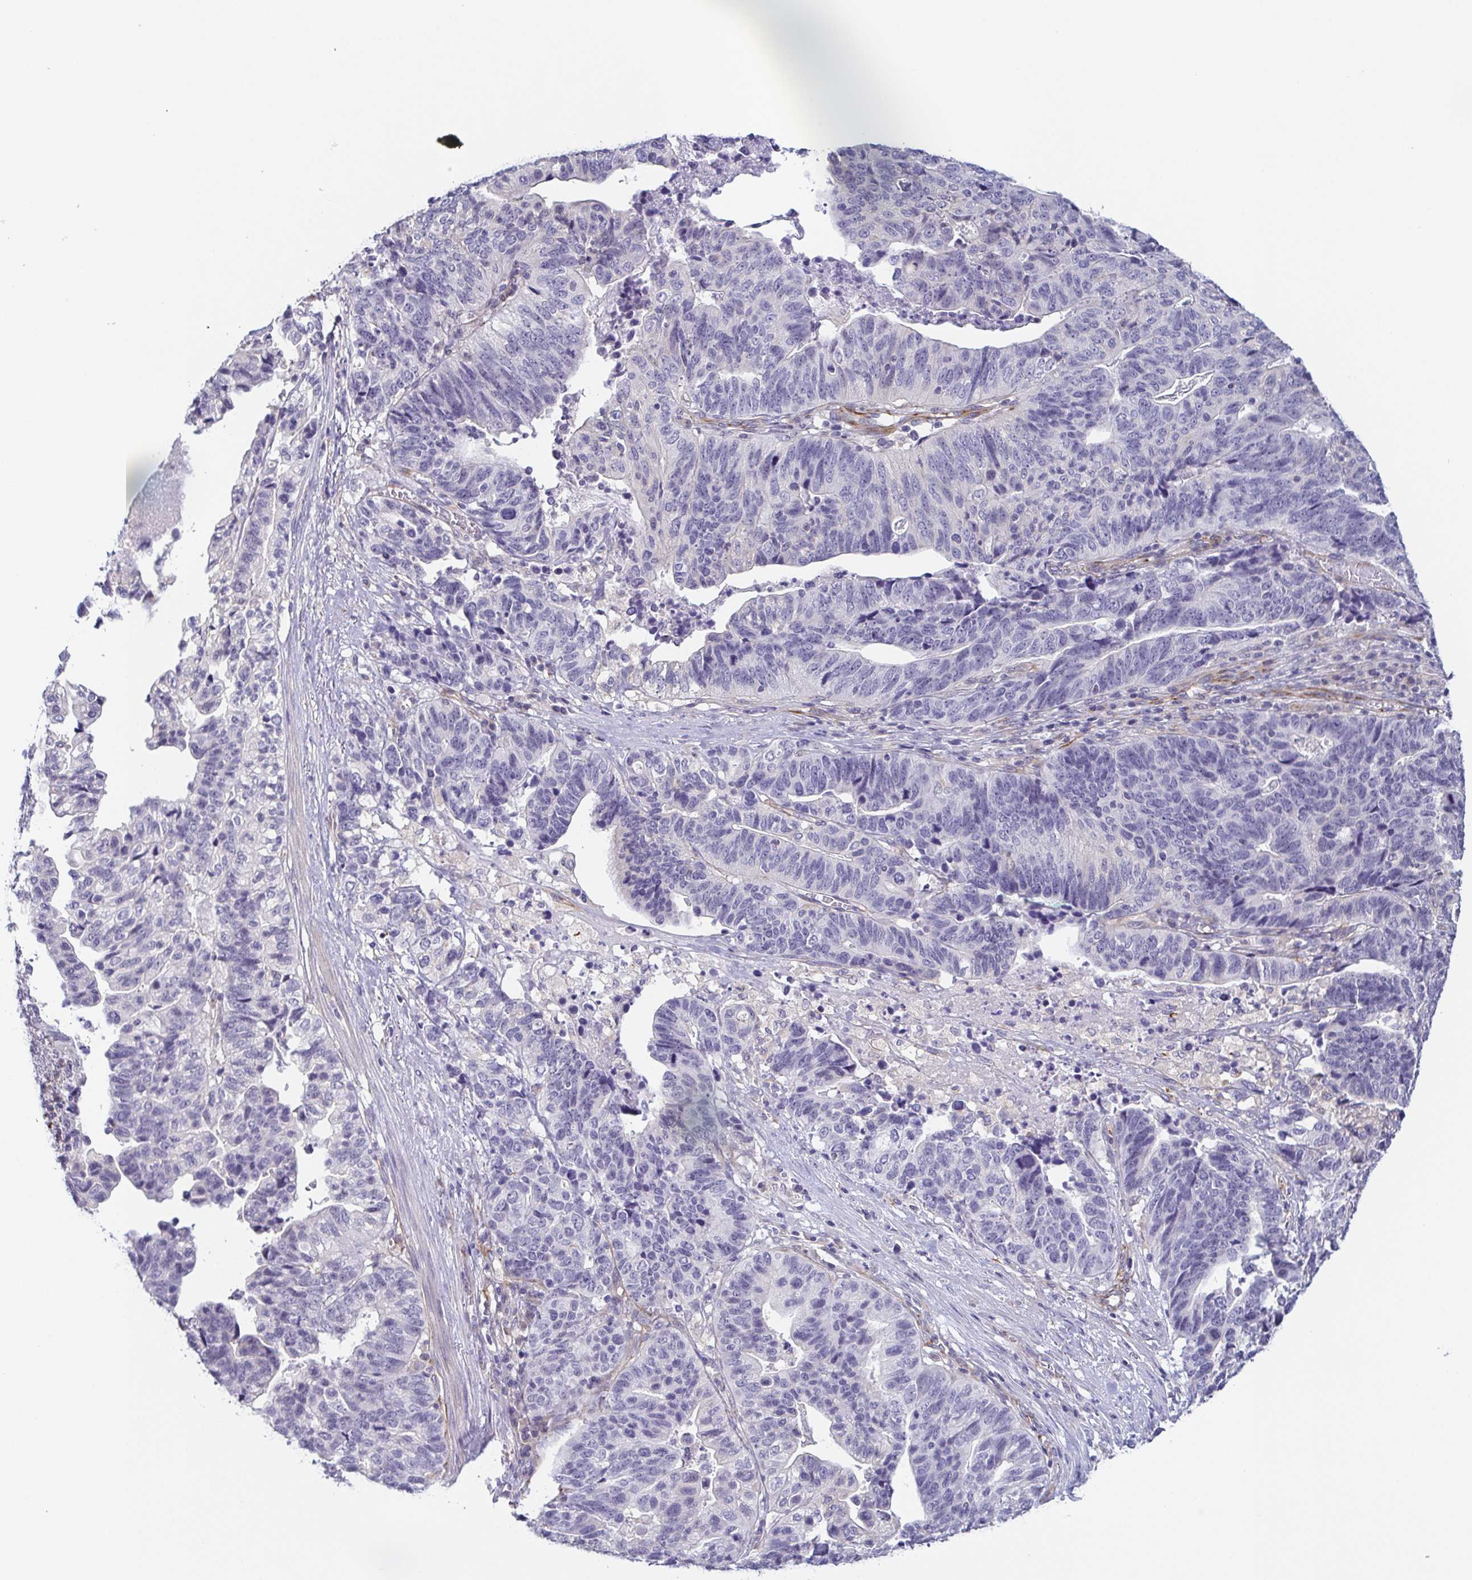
{"staining": {"intensity": "negative", "quantity": "none", "location": "none"}, "tissue": "stomach cancer", "cell_type": "Tumor cells", "image_type": "cancer", "snomed": [{"axis": "morphology", "description": "Adenocarcinoma, NOS"}, {"axis": "topography", "description": "Stomach, upper"}], "caption": "High power microscopy micrograph of an immunohistochemistry (IHC) image of stomach adenocarcinoma, revealing no significant positivity in tumor cells.", "gene": "COL17A1", "patient": {"sex": "female", "age": 67}}